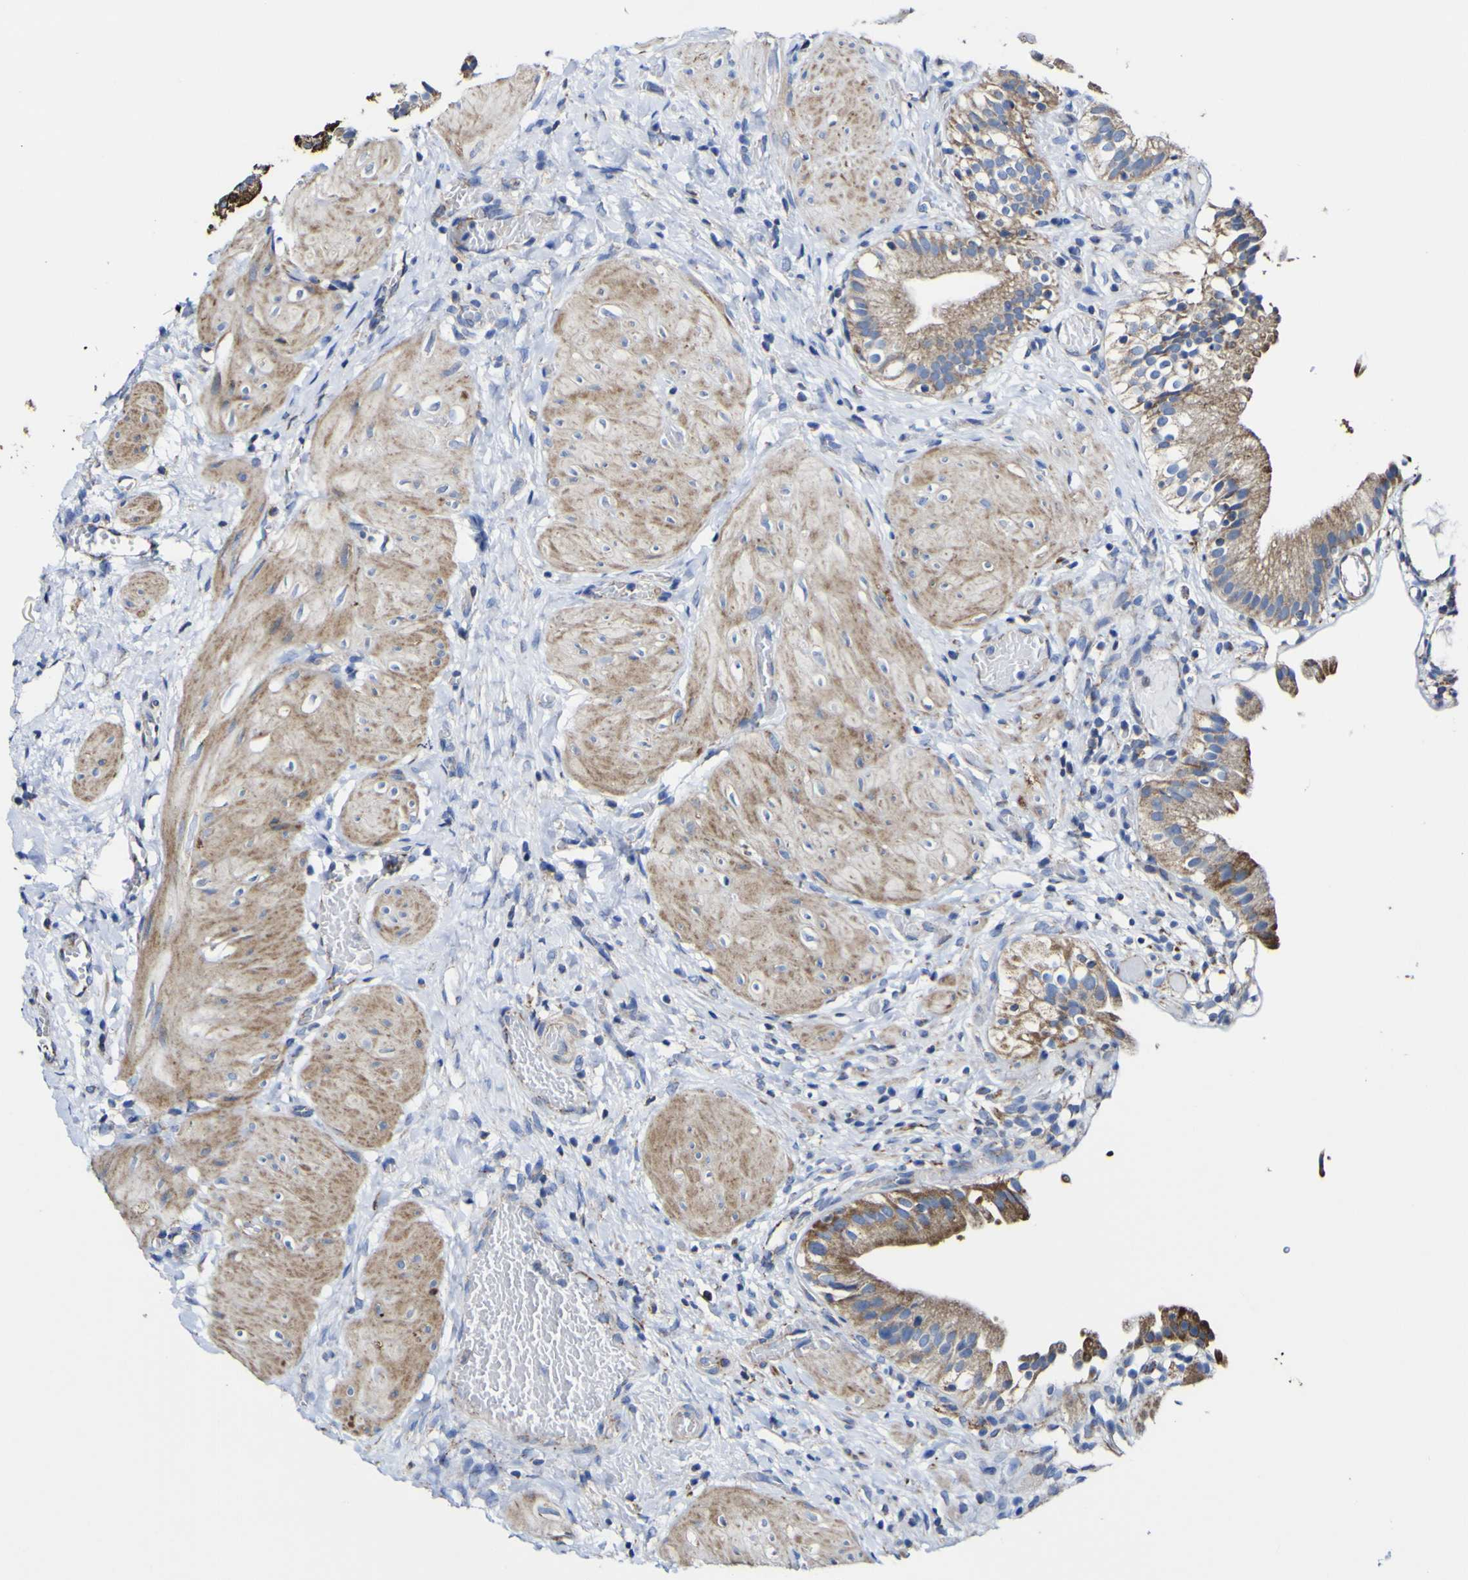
{"staining": {"intensity": "moderate", "quantity": ">75%", "location": "cytoplasmic/membranous"}, "tissue": "gallbladder", "cell_type": "Glandular cells", "image_type": "normal", "snomed": [{"axis": "morphology", "description": "Normal tissue, NOS"}, {"axis": "topography", "description": "Gallbladder"}], "caption": "A brown stain labels moderate cytoplasmic/membranous positivity of a protein in glandular cells of normal human gallbladder.", "gene": "CCDC90B", "patient": {"sex": "male", "age": 65}}